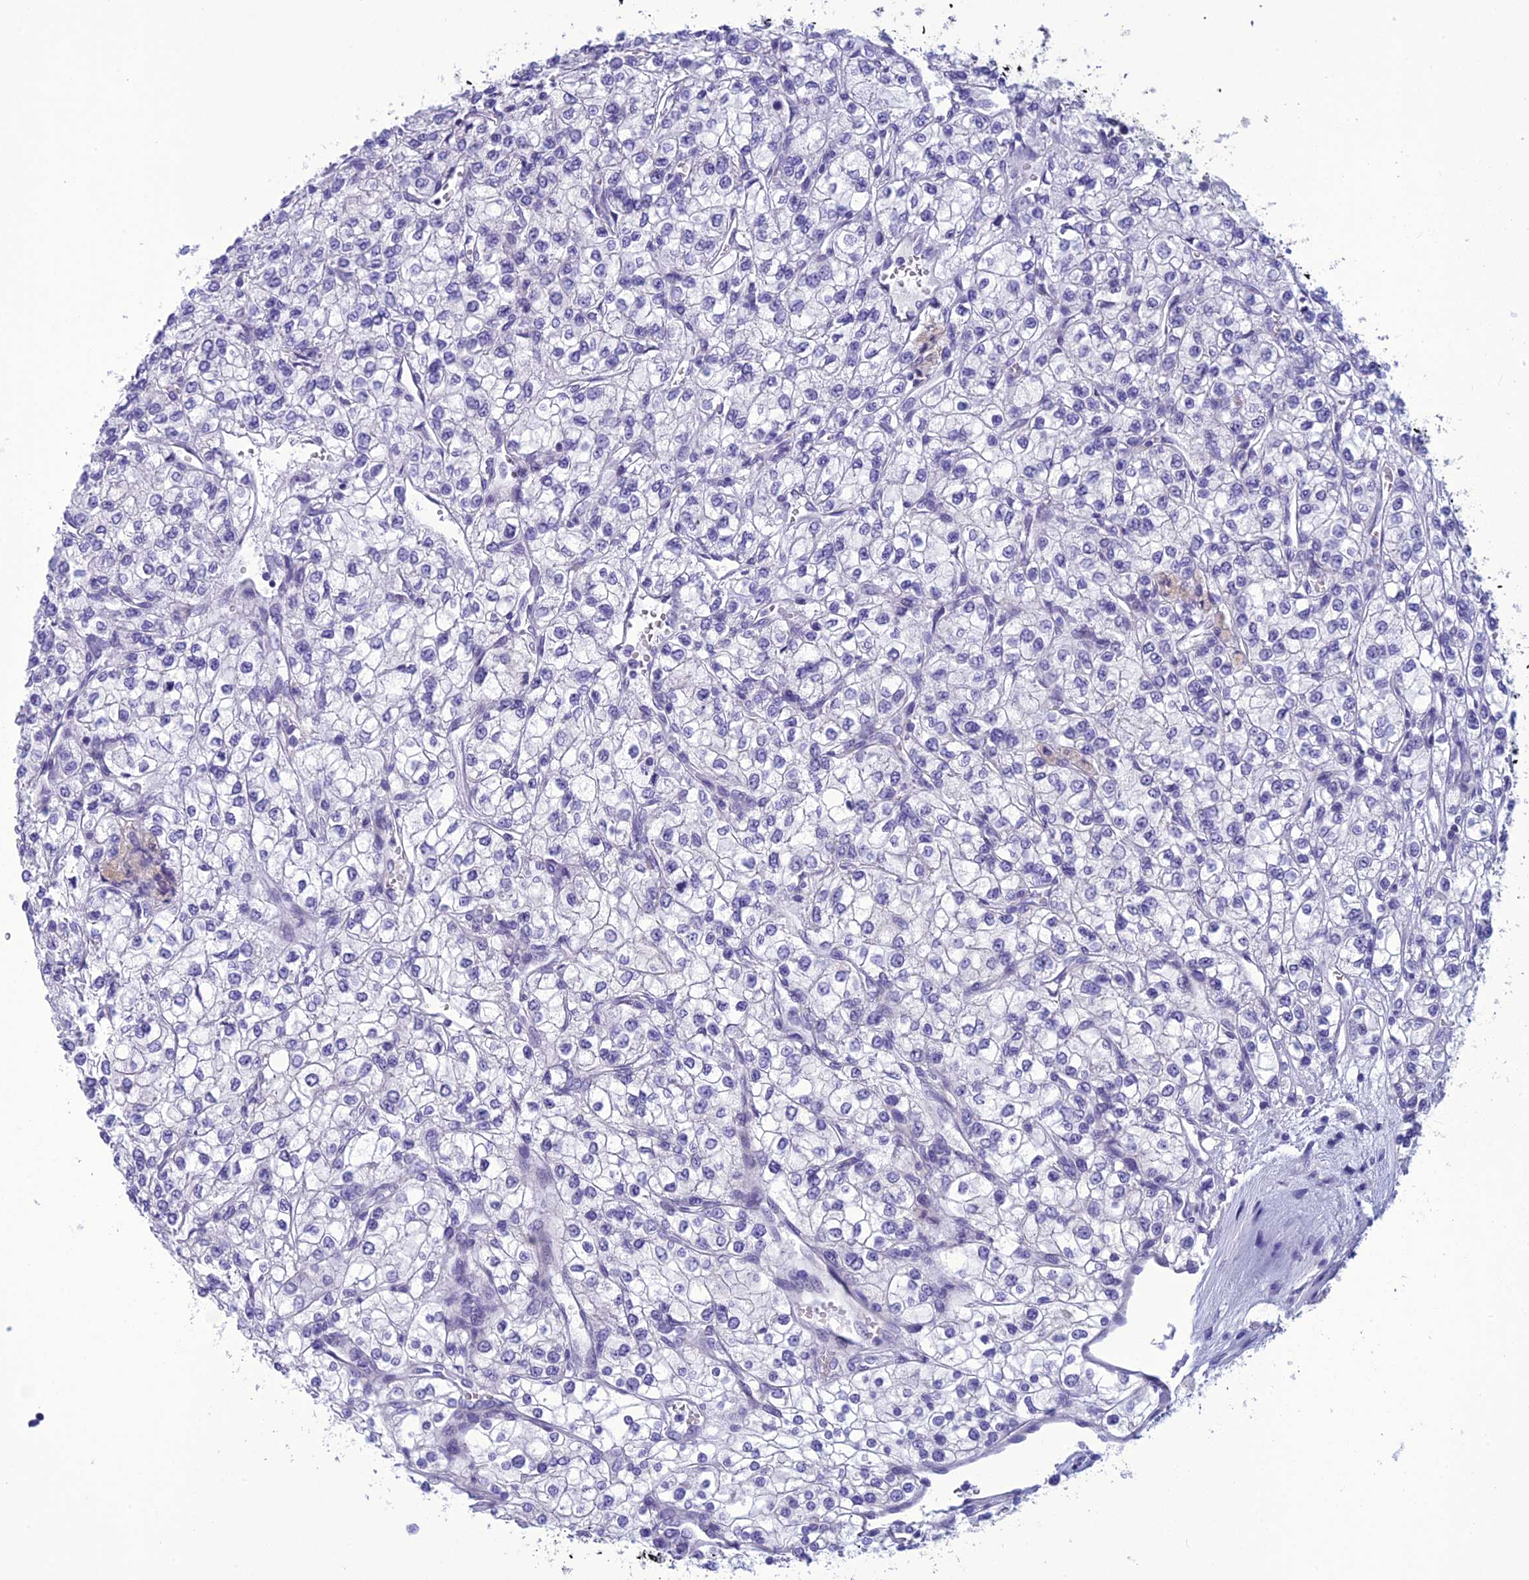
{"staining": {"intensity": "negative", "quantity": "none", "location": "none"}, "tissue": "renal cancer", "cell_type": "Tumor cells", "image_type": "cancer", "snomed": [{"axis": "morphology", "description": "Adenocarcinoma, NOS"}, {"axis": "topography", "description": "Kidney"}], "caption": "The histopathology image reveals no staining of tumor cells in adenocarcinoma (renal). (DAB immunohistochemistry, high magnification).", "gene": "BBS2", "patient": {"sex": "male", "age": 80}}